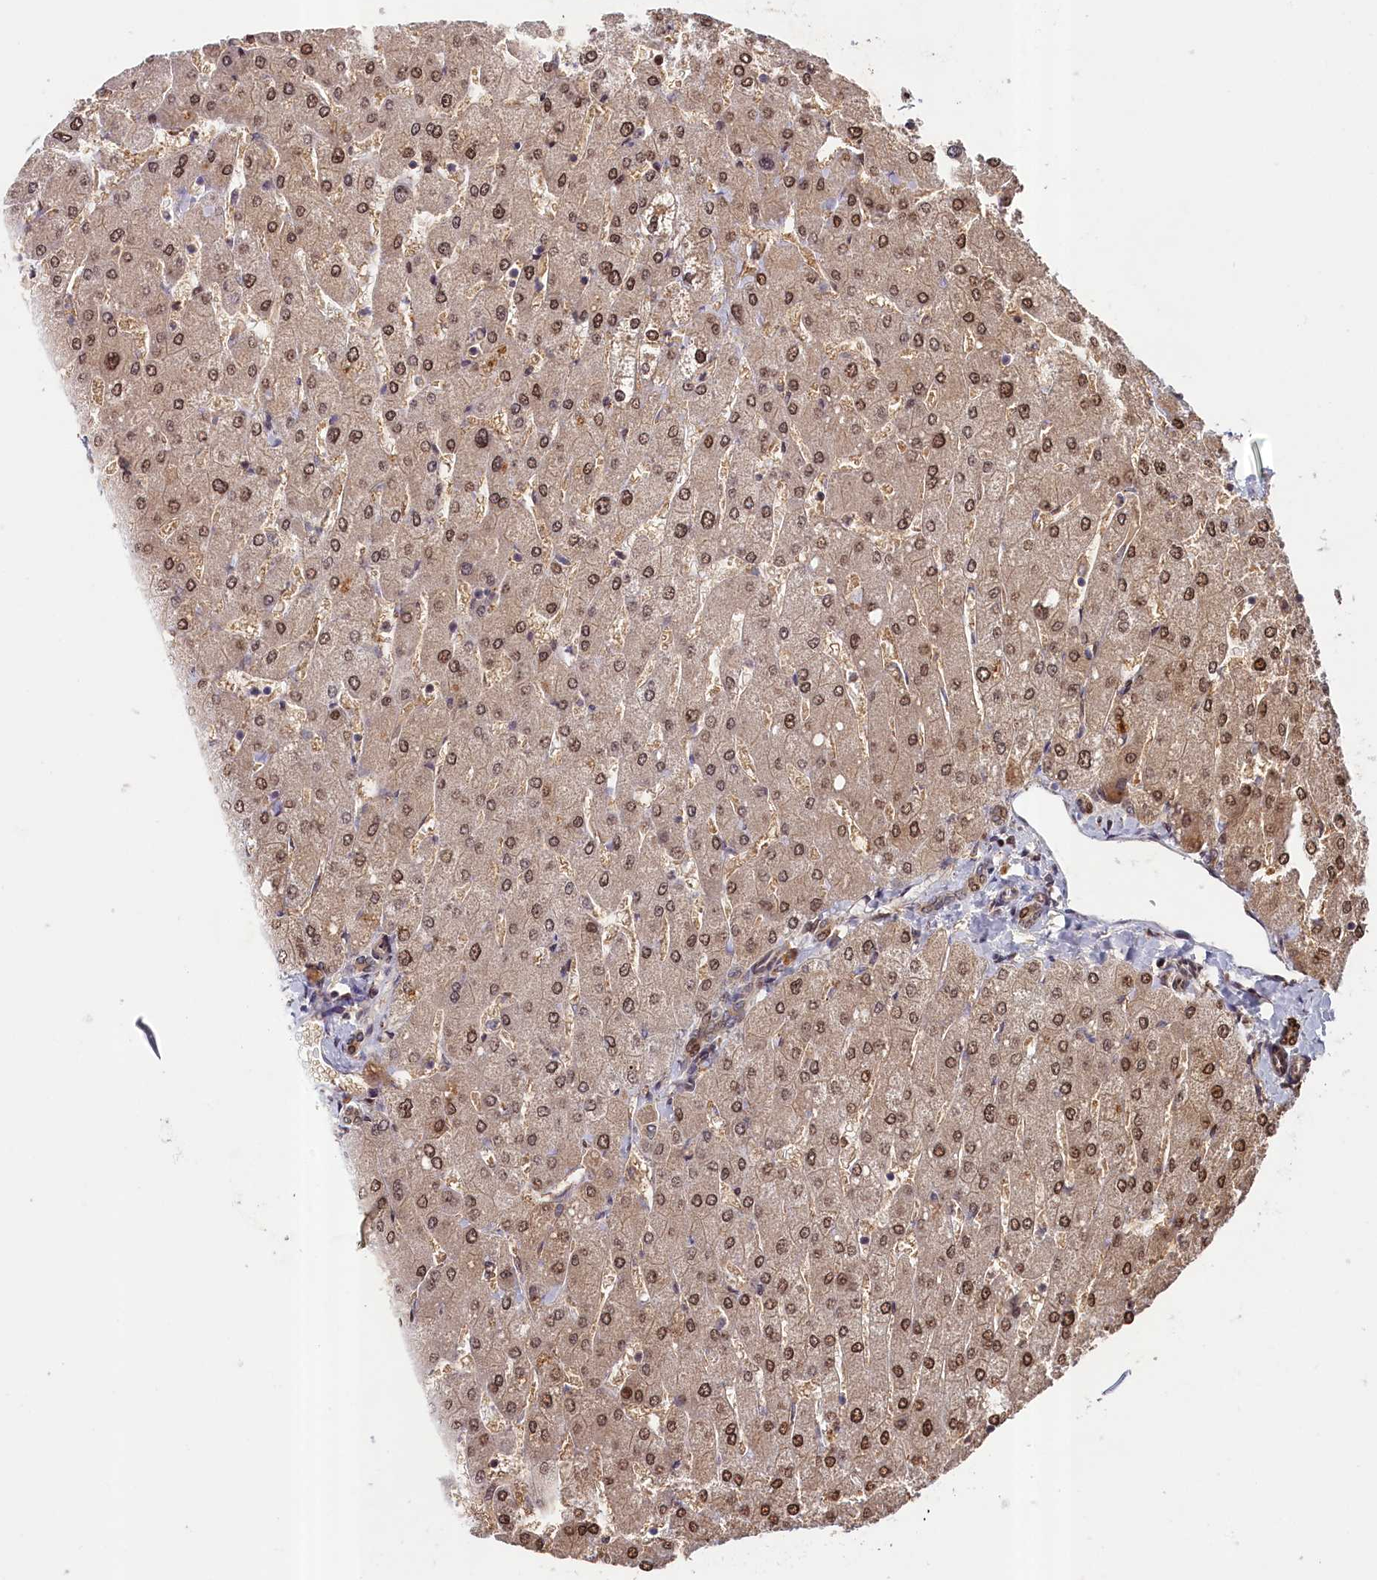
{"staining": {"intensity": "weak", "quantity": ">75%", "location": "cytoplasmic/membranous,nuclear"}, "tissue": "liver", "cell_type": "Cholangiocytes", "image_type": "normal", "snomed": [{"axis": "morphology", "description": "Normal tissue, NOS"}, {"axis": "topography", "description": "Liver"}], "caption": "Liver stained with DAB immunohistochemistry (IHC) reveals low levels of weak cytoplasmic/membranous,nuclear positivity in approximately >75% of cholangiocytes. The protein of interest is shown in brown color, while the nuclei are stained blue.", "gene": "CEP44", "patient": {"sex": "male", "age": 55}}